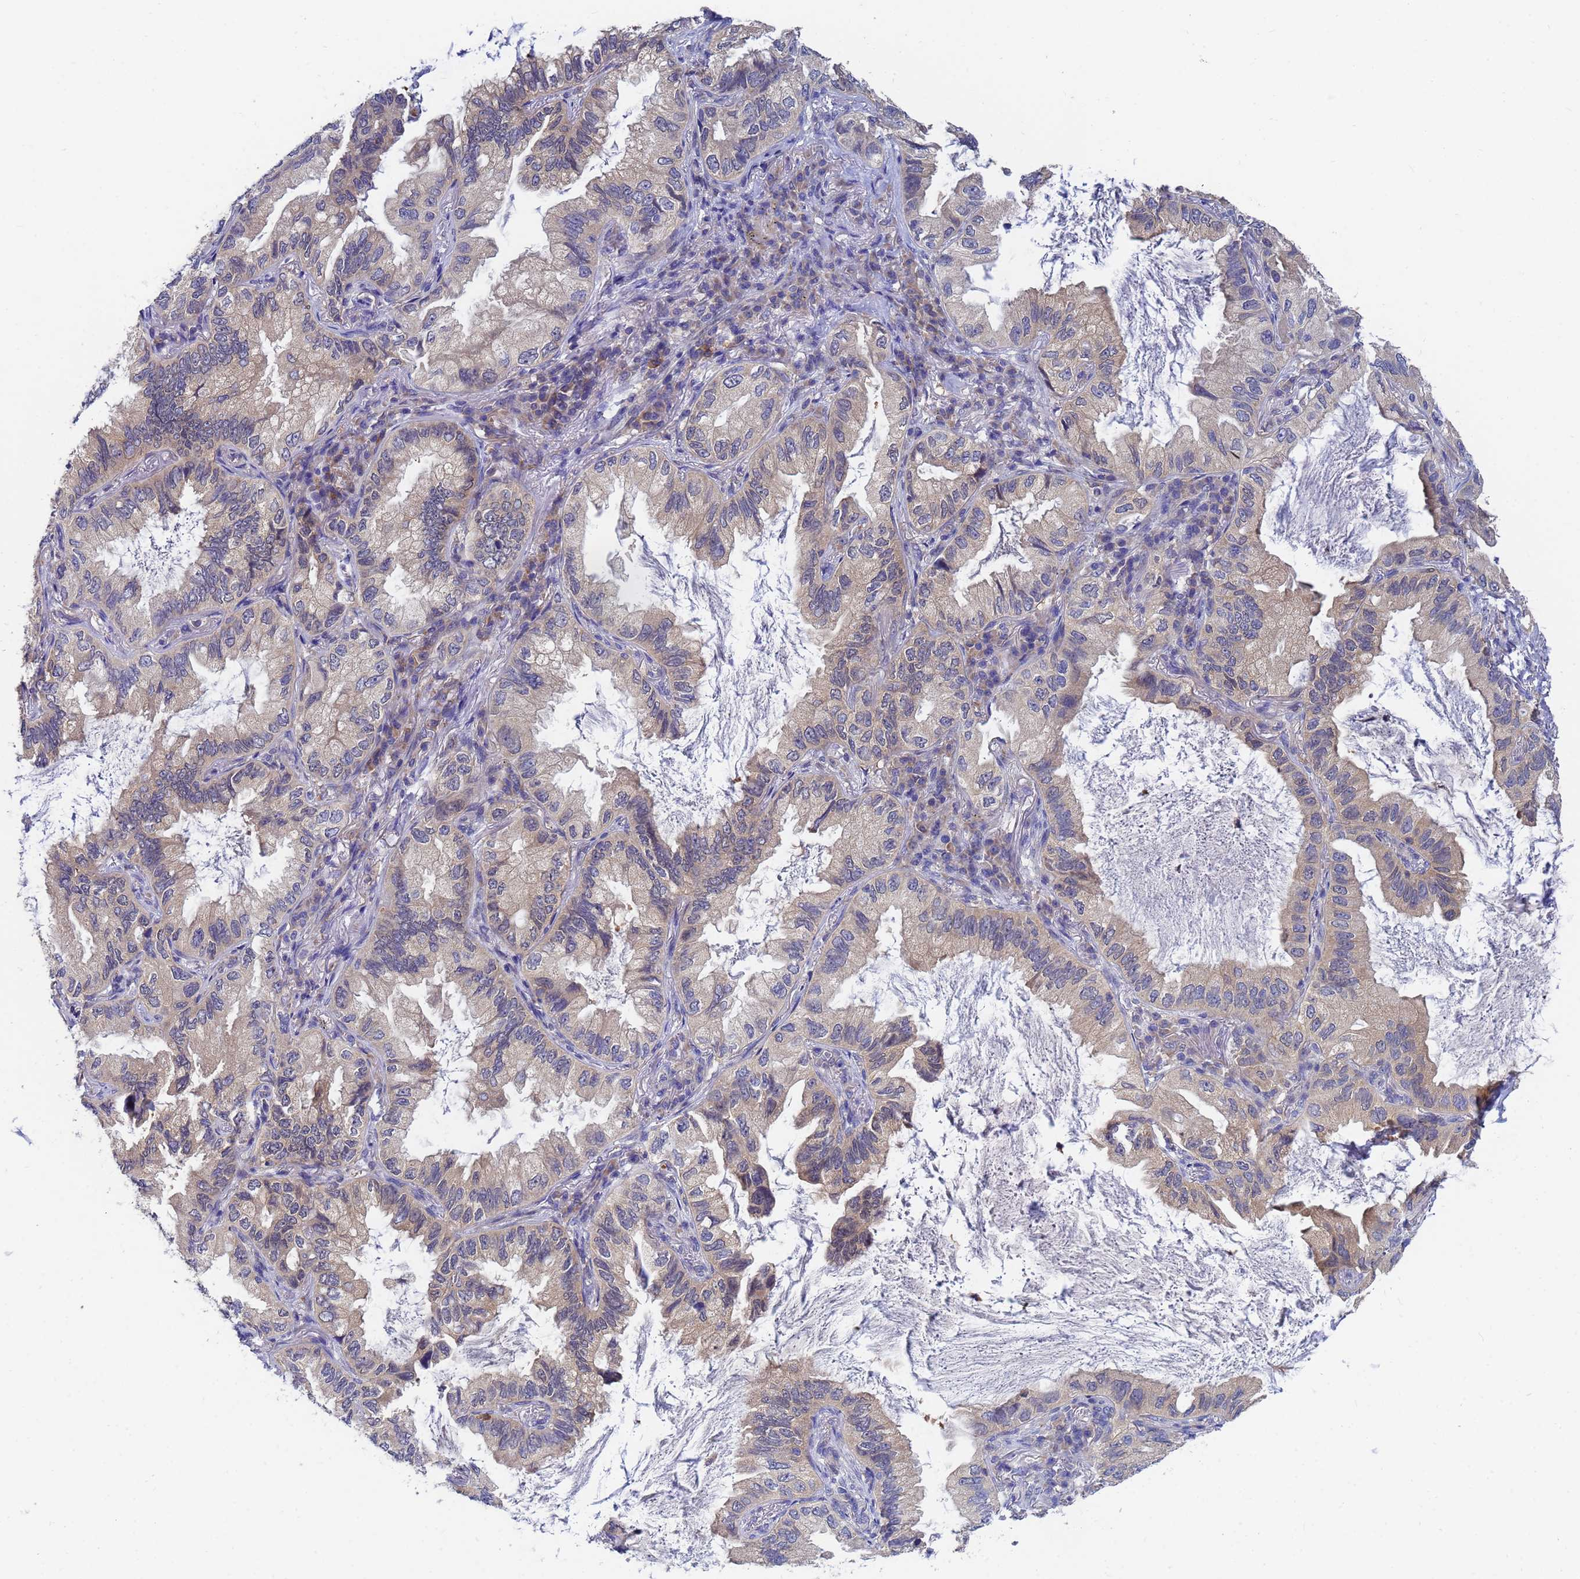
{"staining": {"intensity": "weak", "quantity": "25%-75%", "location": "cytoplasmic/membranous"}, "tissue": "lung cancer", "cell_type": "Tumor cells", "image_type": "cancer", "snomed": [{"axis": "morphology", "description": "Adenocarcinoma, NOS"}, {"axis": "topography", "description": "Lung"}], "caption": "This photomicrograph demonstrates IHC staining of human adenocarcinoma (lung), with low weak cytoplasmic/membranous positivity in about 25%-75% of tumor cells.", "gene": "TTLL11", "patient": {"sex": "female", "age": 69}}